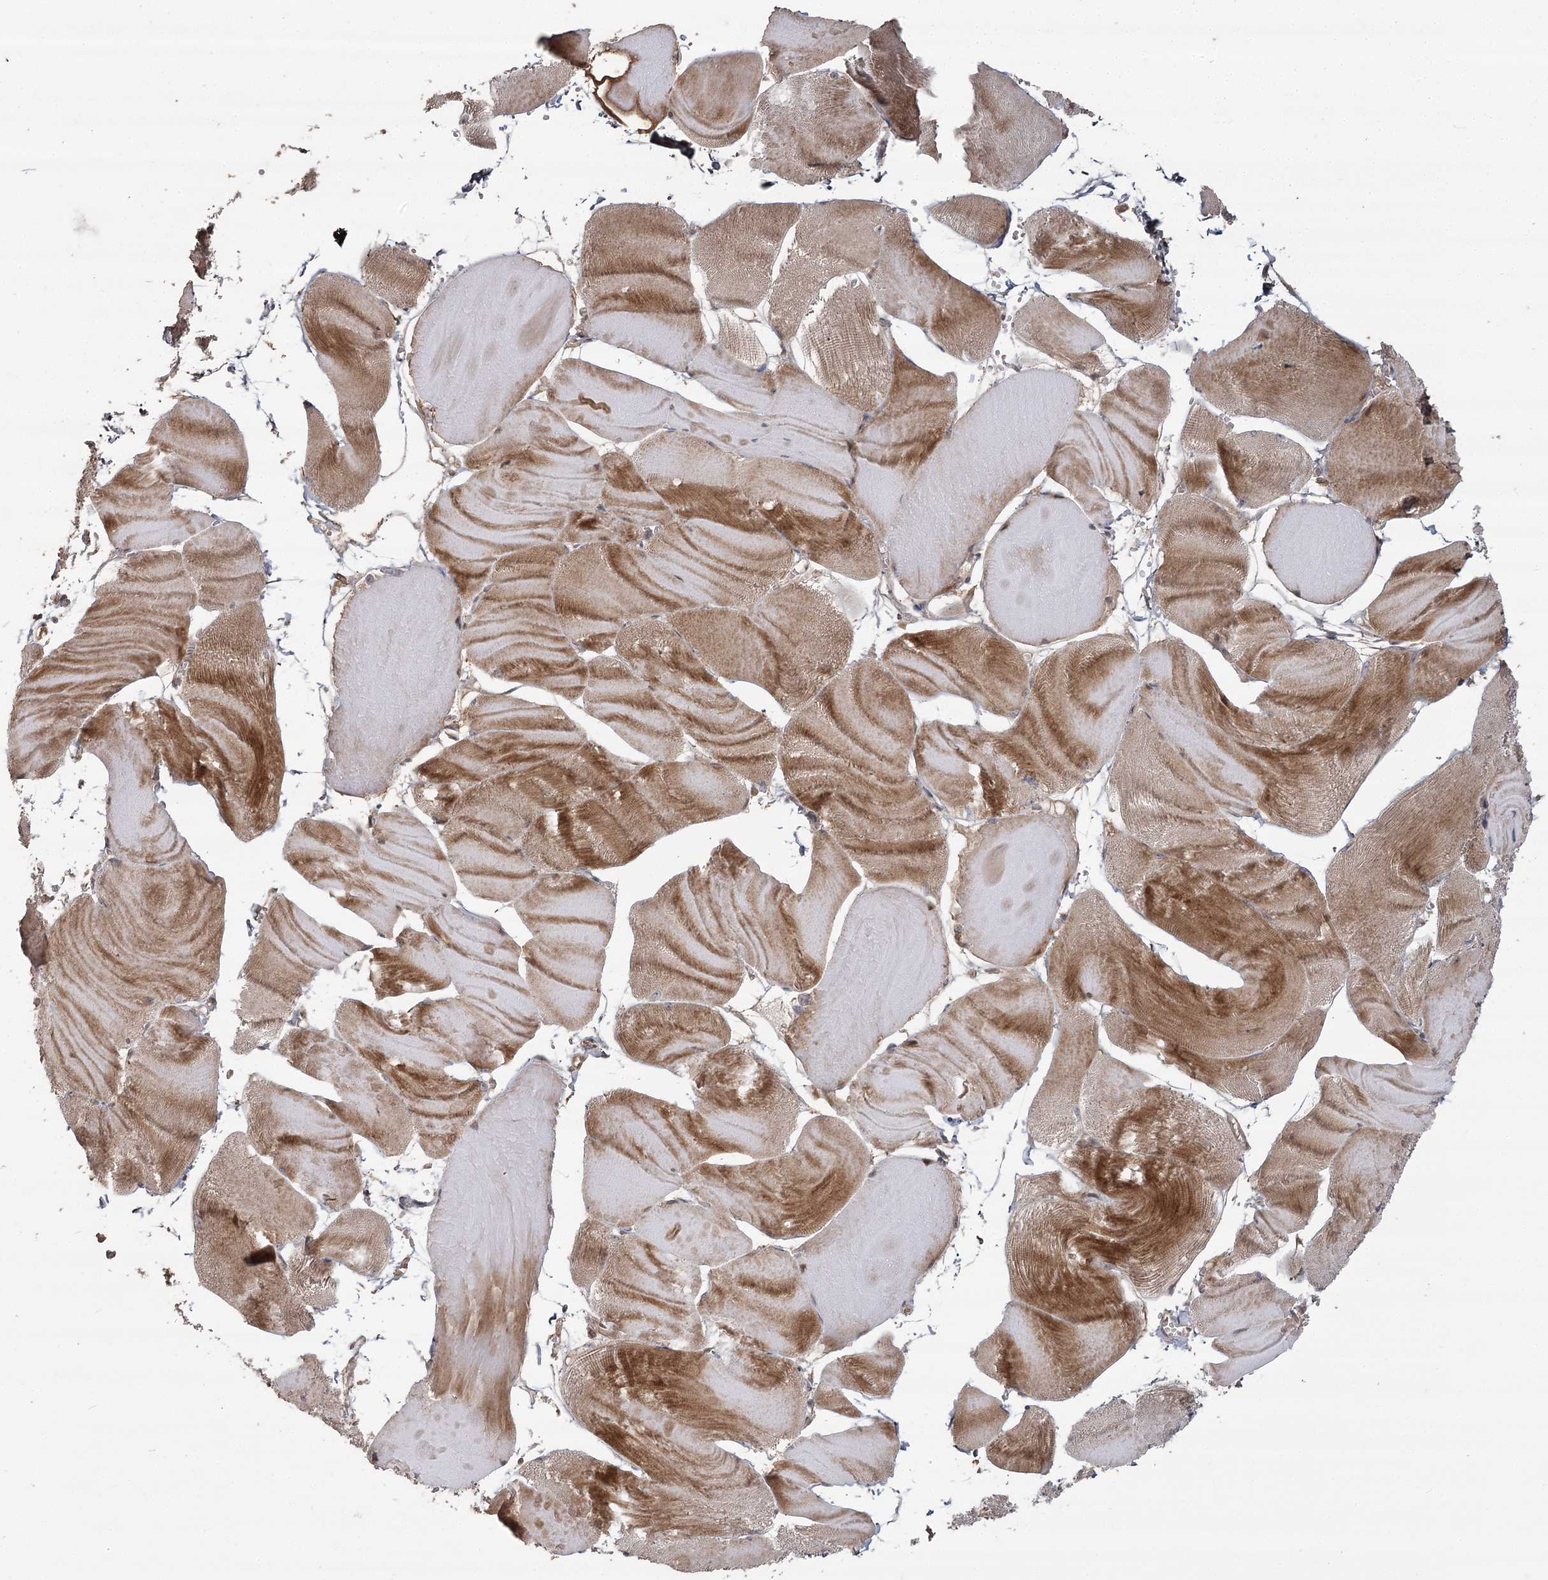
{"staining": {"intensity": "moderate", "quantity": ">75%", "location": "cytoplasmic/membranous"}, "tissue": "skeletal muscle", "cell_type": "Myocytes", "image_type": "normal", "snomed": [{"axis": "morphology", "description": "Normal tissue, NOS"}, {"axis": "morphology", "description": "Basal cell carcinoma"}, {"axis": "topography", "description": "Skeletal muscle"}], "caption": "Immunohistochemistry (IHC) of normal skeletal muscle displays medium levels of moderate cytoplasmic/membranous expression in approximately >75% of myocytes.", "gene": "OBSL1", "patient": {"sex": "female", "age": 64}}